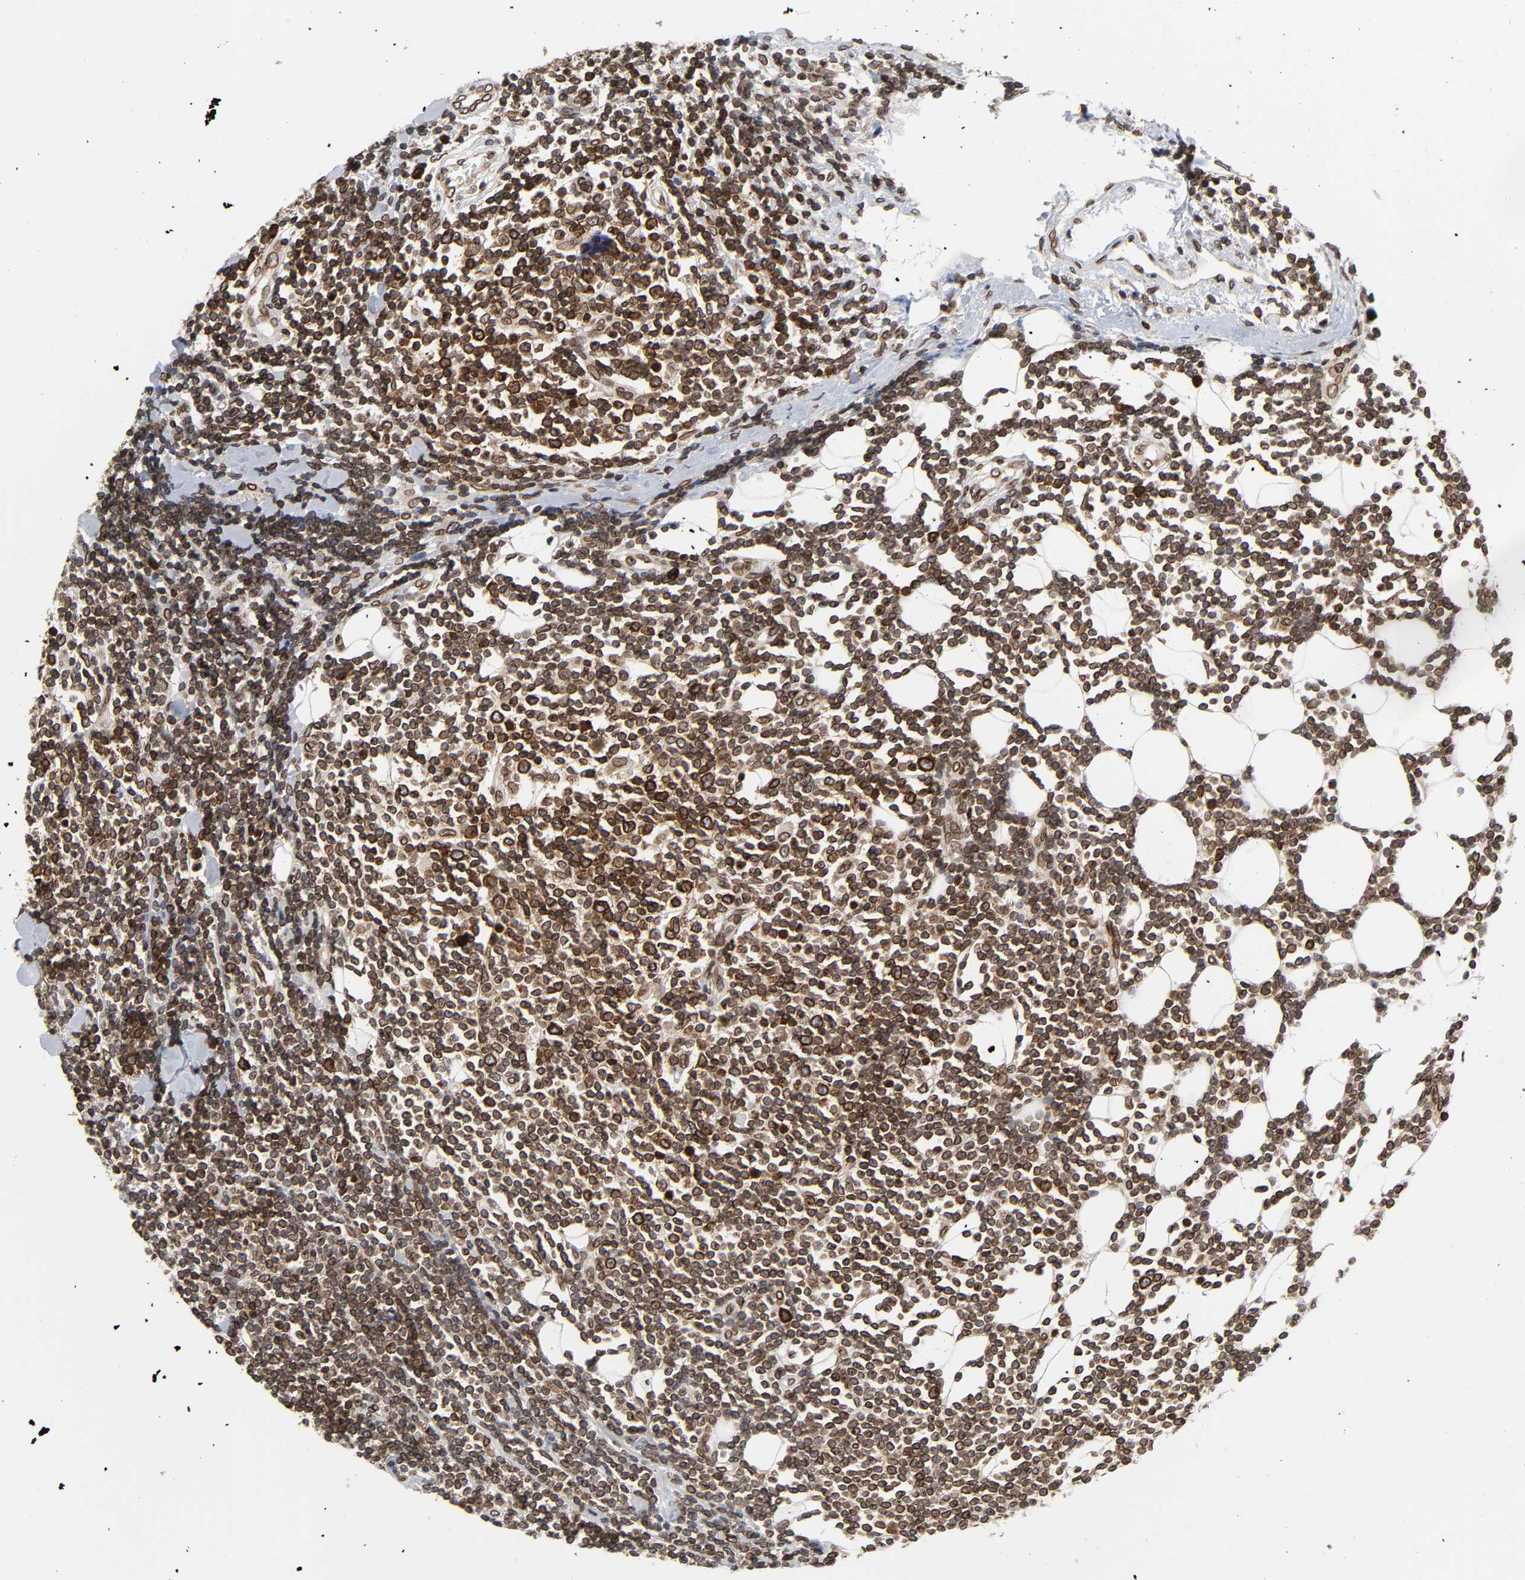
{"staining": {"intensity": "strong", "quantity": ">75%", "location": "cytoplasmic/membranous,nuclear"}, "tissue": "lymphoma", "cell_type": "Tumor cells", "image_type": "cancer", "snomed": [{"axis": "morphology", "description": "Malignant lymphoma, non-Hodgkin's type, Low grade"}, {"axis": "topography", "description": "Soft tissue"}], "caption": "High-magnification brightfield microscopy of lymphoma stained with DAB (brown) and counterstained with hematoxylin (blue). tumor cells exhibit strong cytoplasmic/membranous and nuclear expression is present in about>75% of cells. The staining is performed using DAB brown chromogen to label protein expression. The nuclei are counter-stained blue using hematoxylin.", "gene": "RANGAP1", "patient": {"sex": "male", "age": 92}}